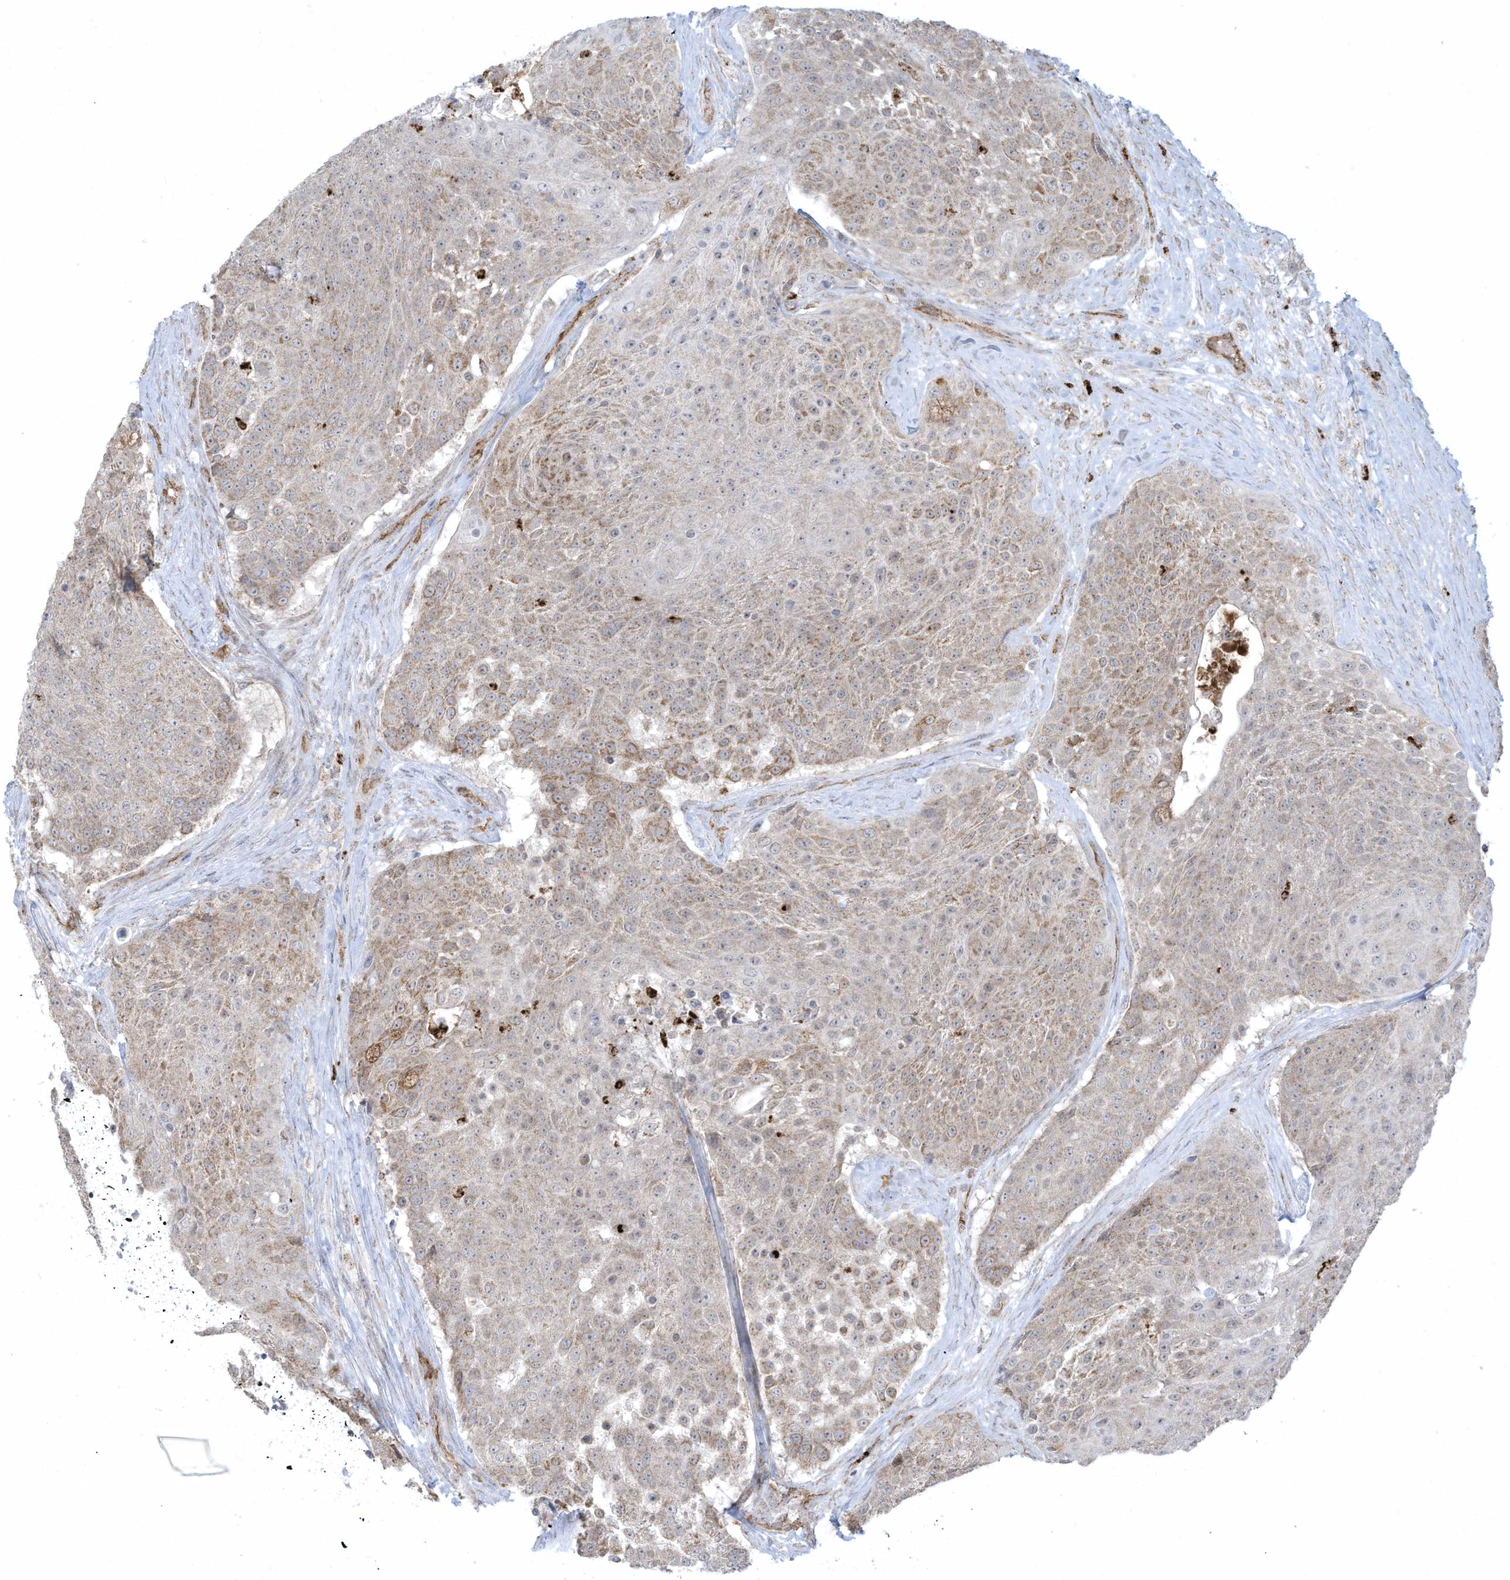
{"staining": {"intensity": "moderate", "quantity": "25%-75%", "location": "cytoplasmic/membranous"}, "tissue": "urothelial cancer", "cell_type": "Tumor cells", "image_type": "cancer", "snomed": [{"axis": "morphology", "description": "Urothelial carcinoma, High grade"}, {"axis": "topography", "description": "Urinary bladder"}], "caption": "Immunohistochemistry (IHC) micrograph of neoplastic tissue: human urothelial cancer stained using immunohistochemistry reveals medium levels of moderate protein expression localized specifically in the cytoplasmic/membranous of tumor cells, appearing as a cytoplasmic/membranous brown color.", "gene": "CHRNA4", "patient": {"sex": "female", "age": 63}}